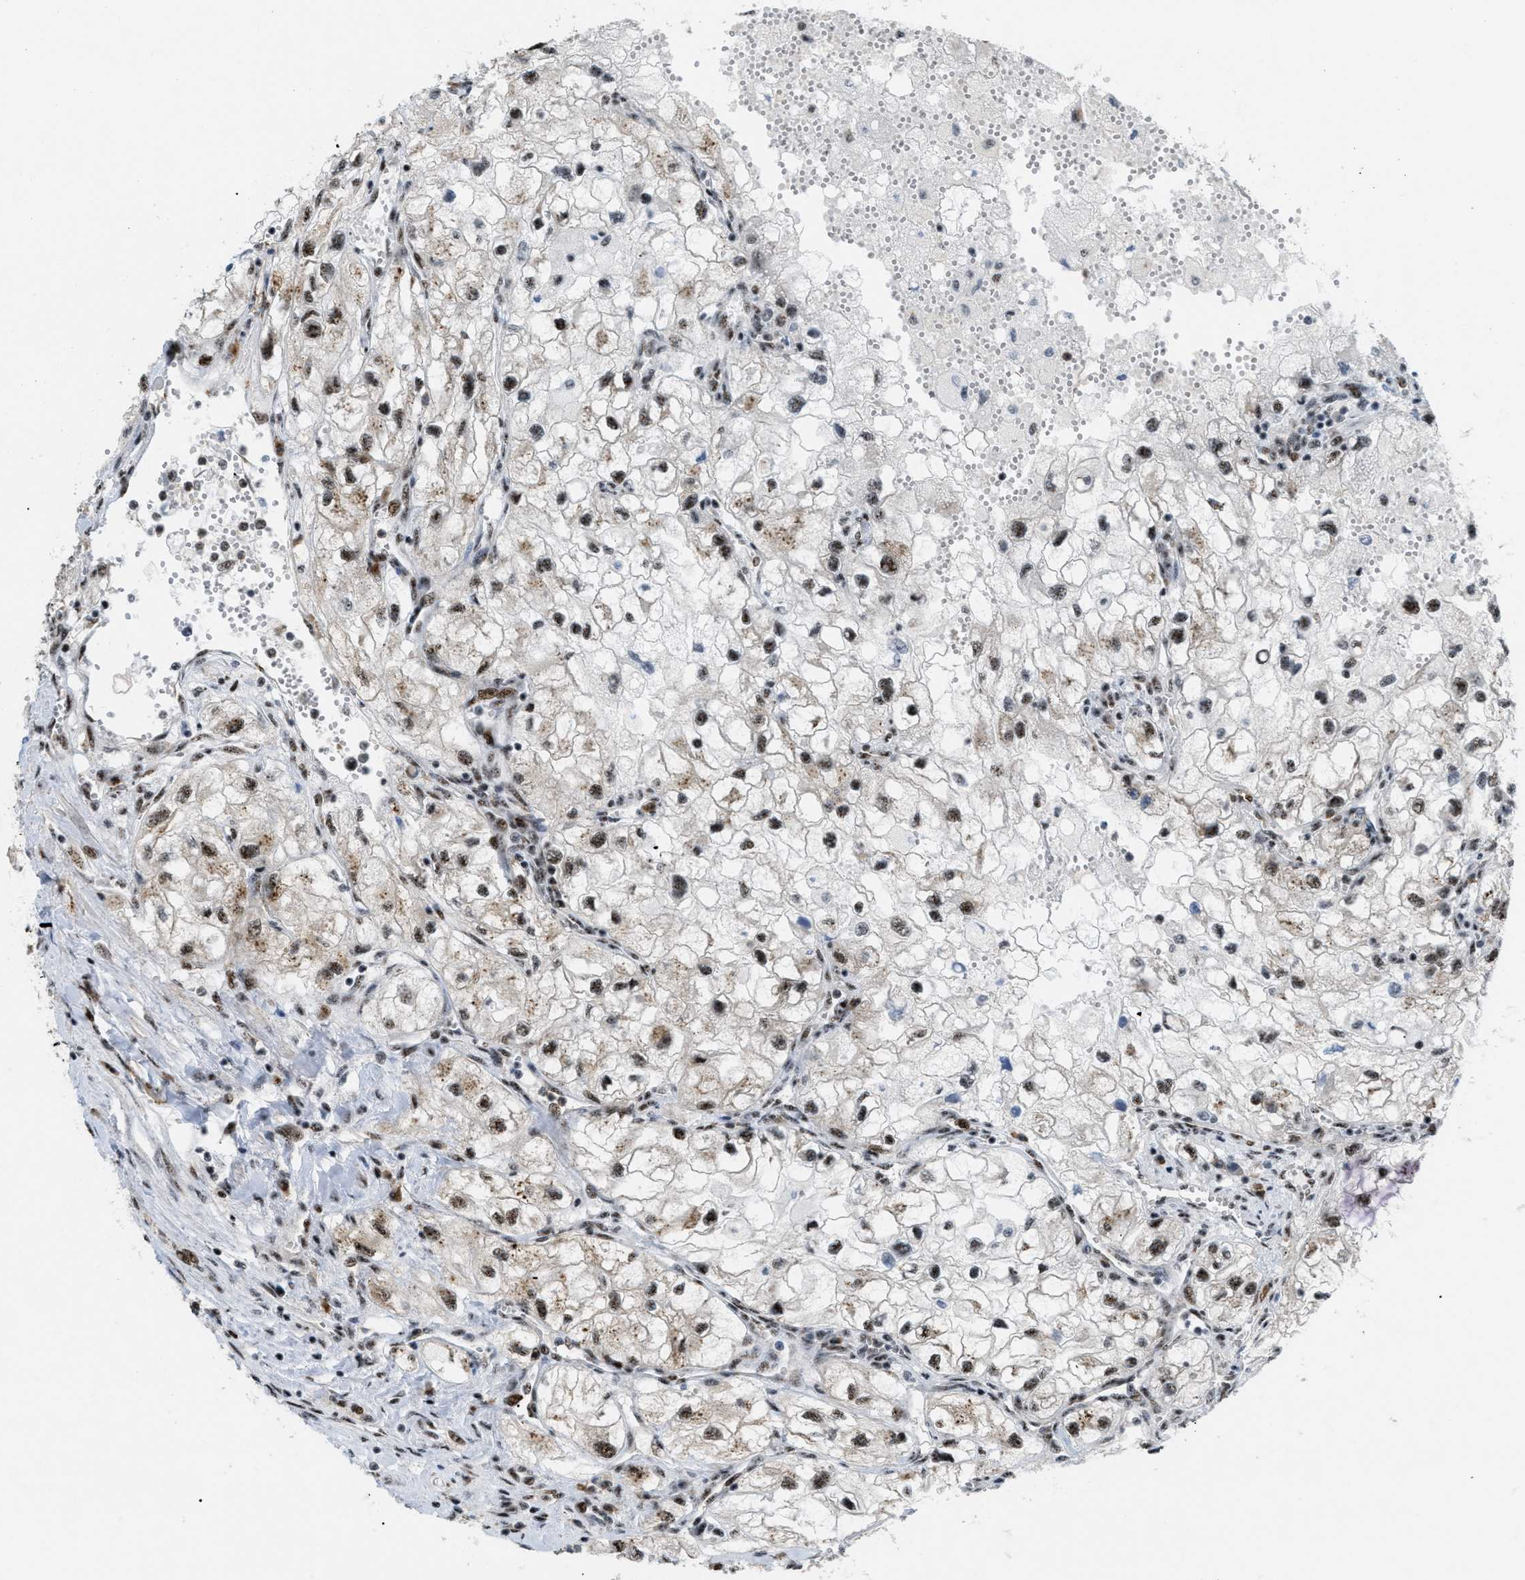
{"staining": {"intensity": "moderate", "quantity": ">75%", "location": "nuclear"}, "tissue": "renal cancer", "cell_type": "Tumor cells", "image_type": "cancer", "snomed": [{"axis": "morphology", "description": "Adenocarcinoma, NOS"}, {"axis": "topography", "description": "Kidney"}], "caption": "Immunohistochemistry of human adenocarcinoma (renal) exhibits medium levels of moderate nuclear expression in about >75% of tumor cells.", "gene": "CDR2", "patient": {"sex": "female", "age": 70}}